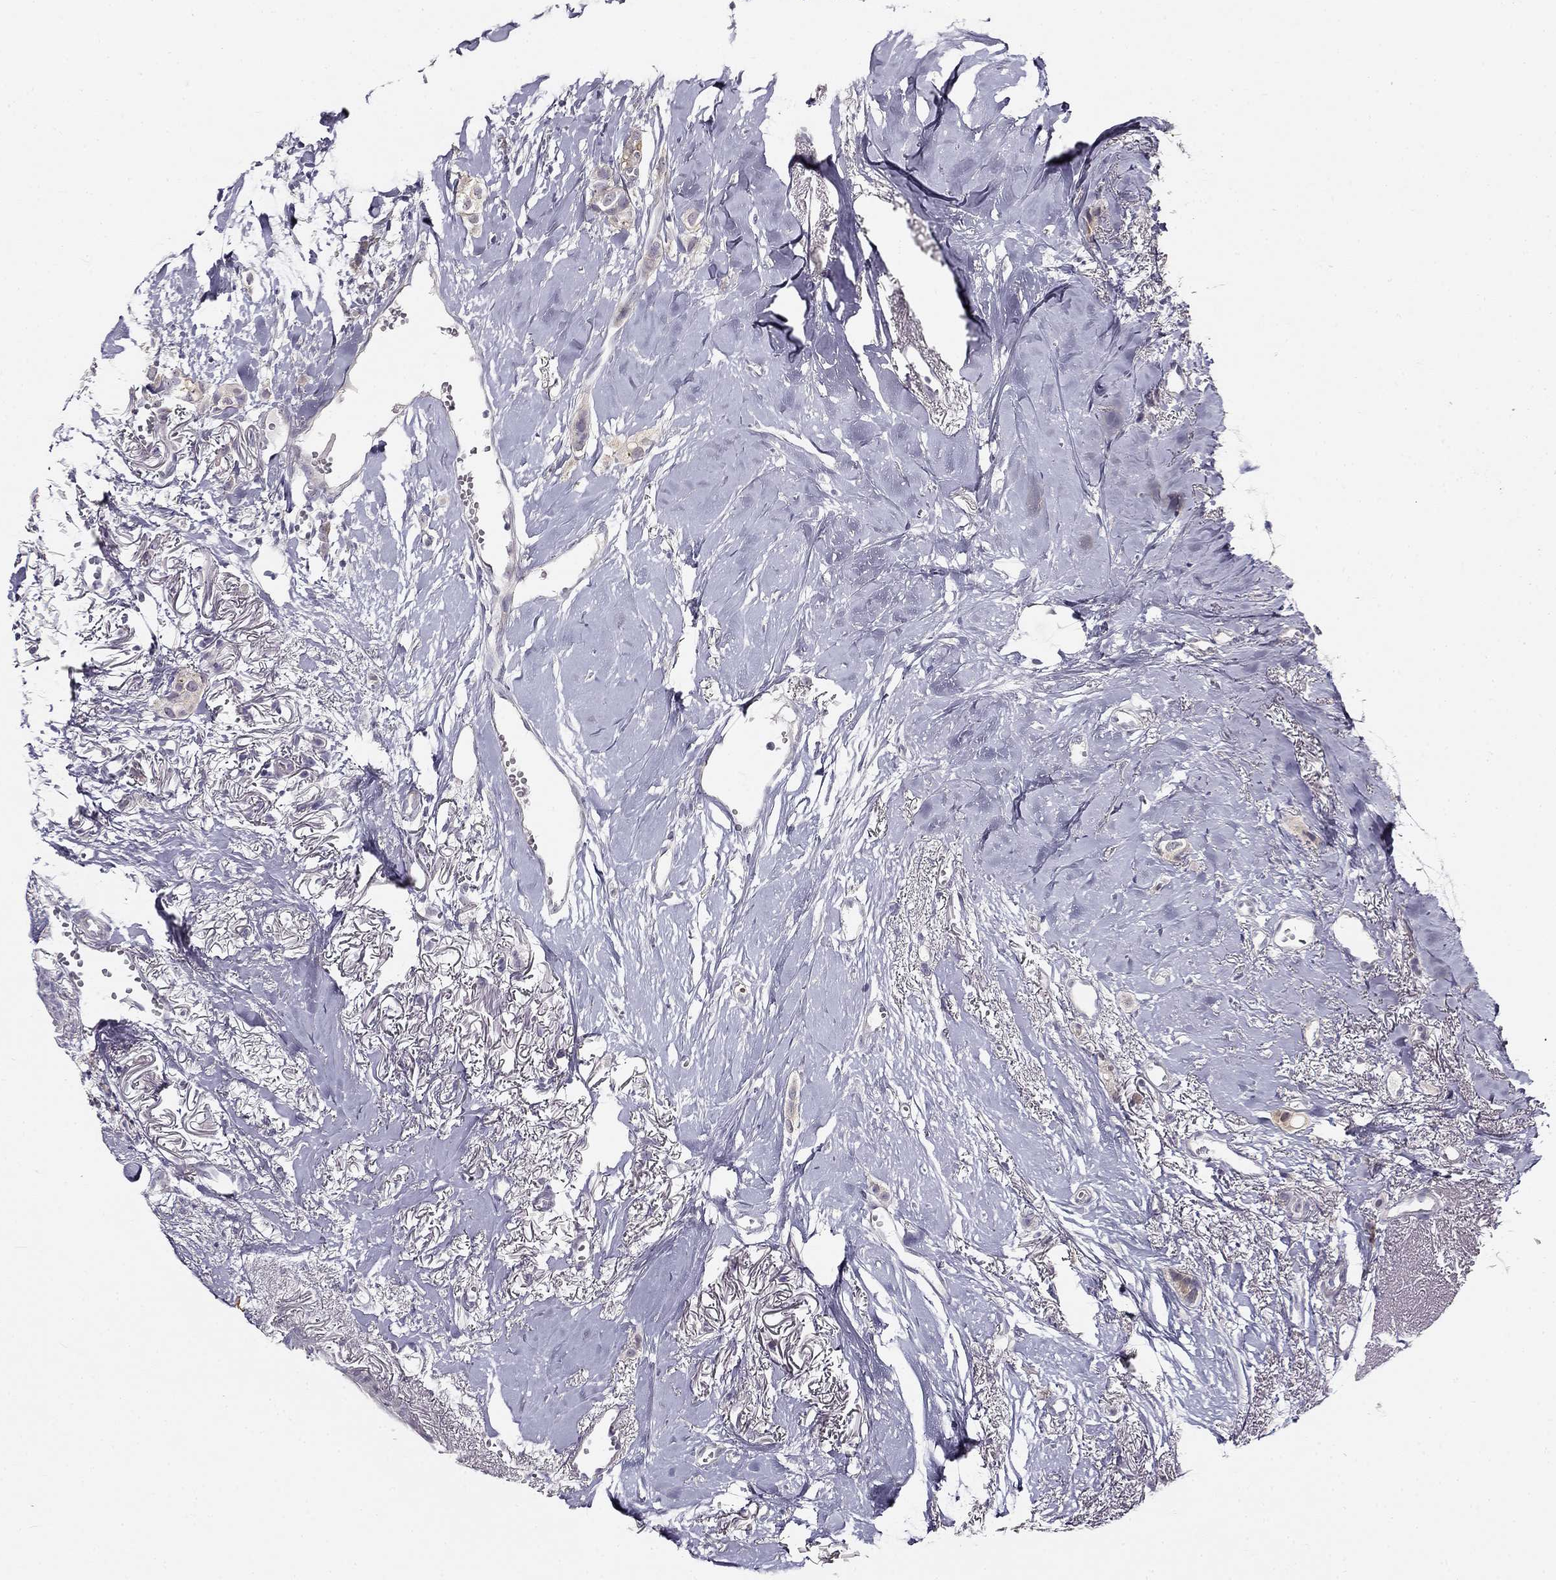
{"staining": {"intensity": "negative", "quantity": "none", "location": "none"}, "tissue": "breast cancer", "cell_type": "Tumor cells", "image_type": "cancer", "snomed": [{"axis": "morphology", "description": "Duct carcinoma"}, {"axis": "topography", "description": "Breast"}], "caption": "The image reveals no staining of tumor cells in breast cancer (invasive ductal carcinoma).", "gene": "CNR1", "patient": {"sex": "female", "age": 85}}